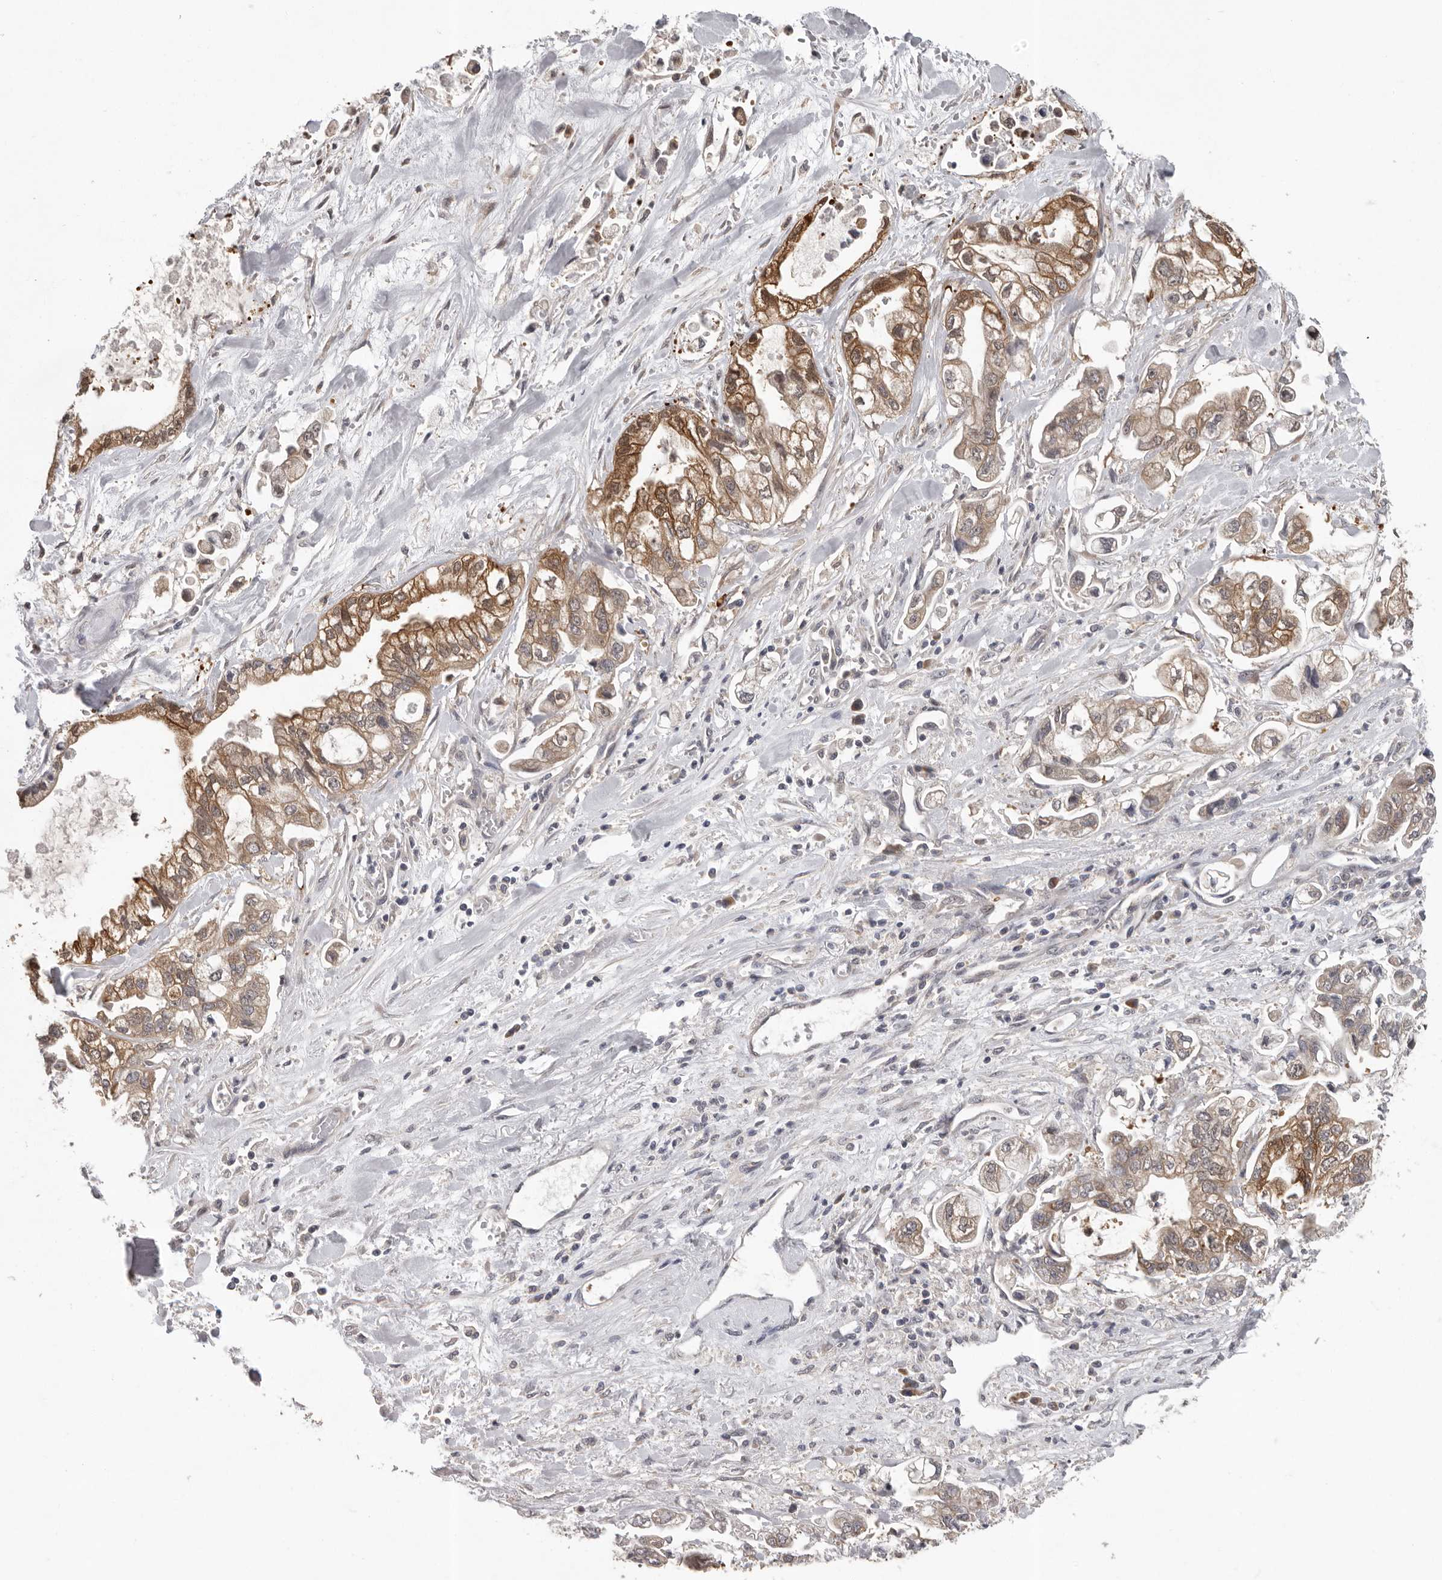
{"staining": {"intensity": "moderate", "quantity": ">75%", "location": "cytoplasmic/membranous"}, "tissue": "stomach cancer", "cell_type": "Tumor cells", "image_type": "cancer", "snomed": [{"axis": "morphology", "description": "Normal tissue, NOS"}, {"axis": "morphology", "description": "Adenocarcinoma, NOS"}, {"axis": "topography", "description": "Stomach"}], "caption": "This image shows stomach cancer (adenocarcinoma) stained with IHC to label a protein in brown. The cytoplasmic/membranous of tumor cells show moderate positivity for the protein. Nuclei are counter-stained blue.", "gene": "RALGPS2", "patient": {"sex": "male", "age": 62}}